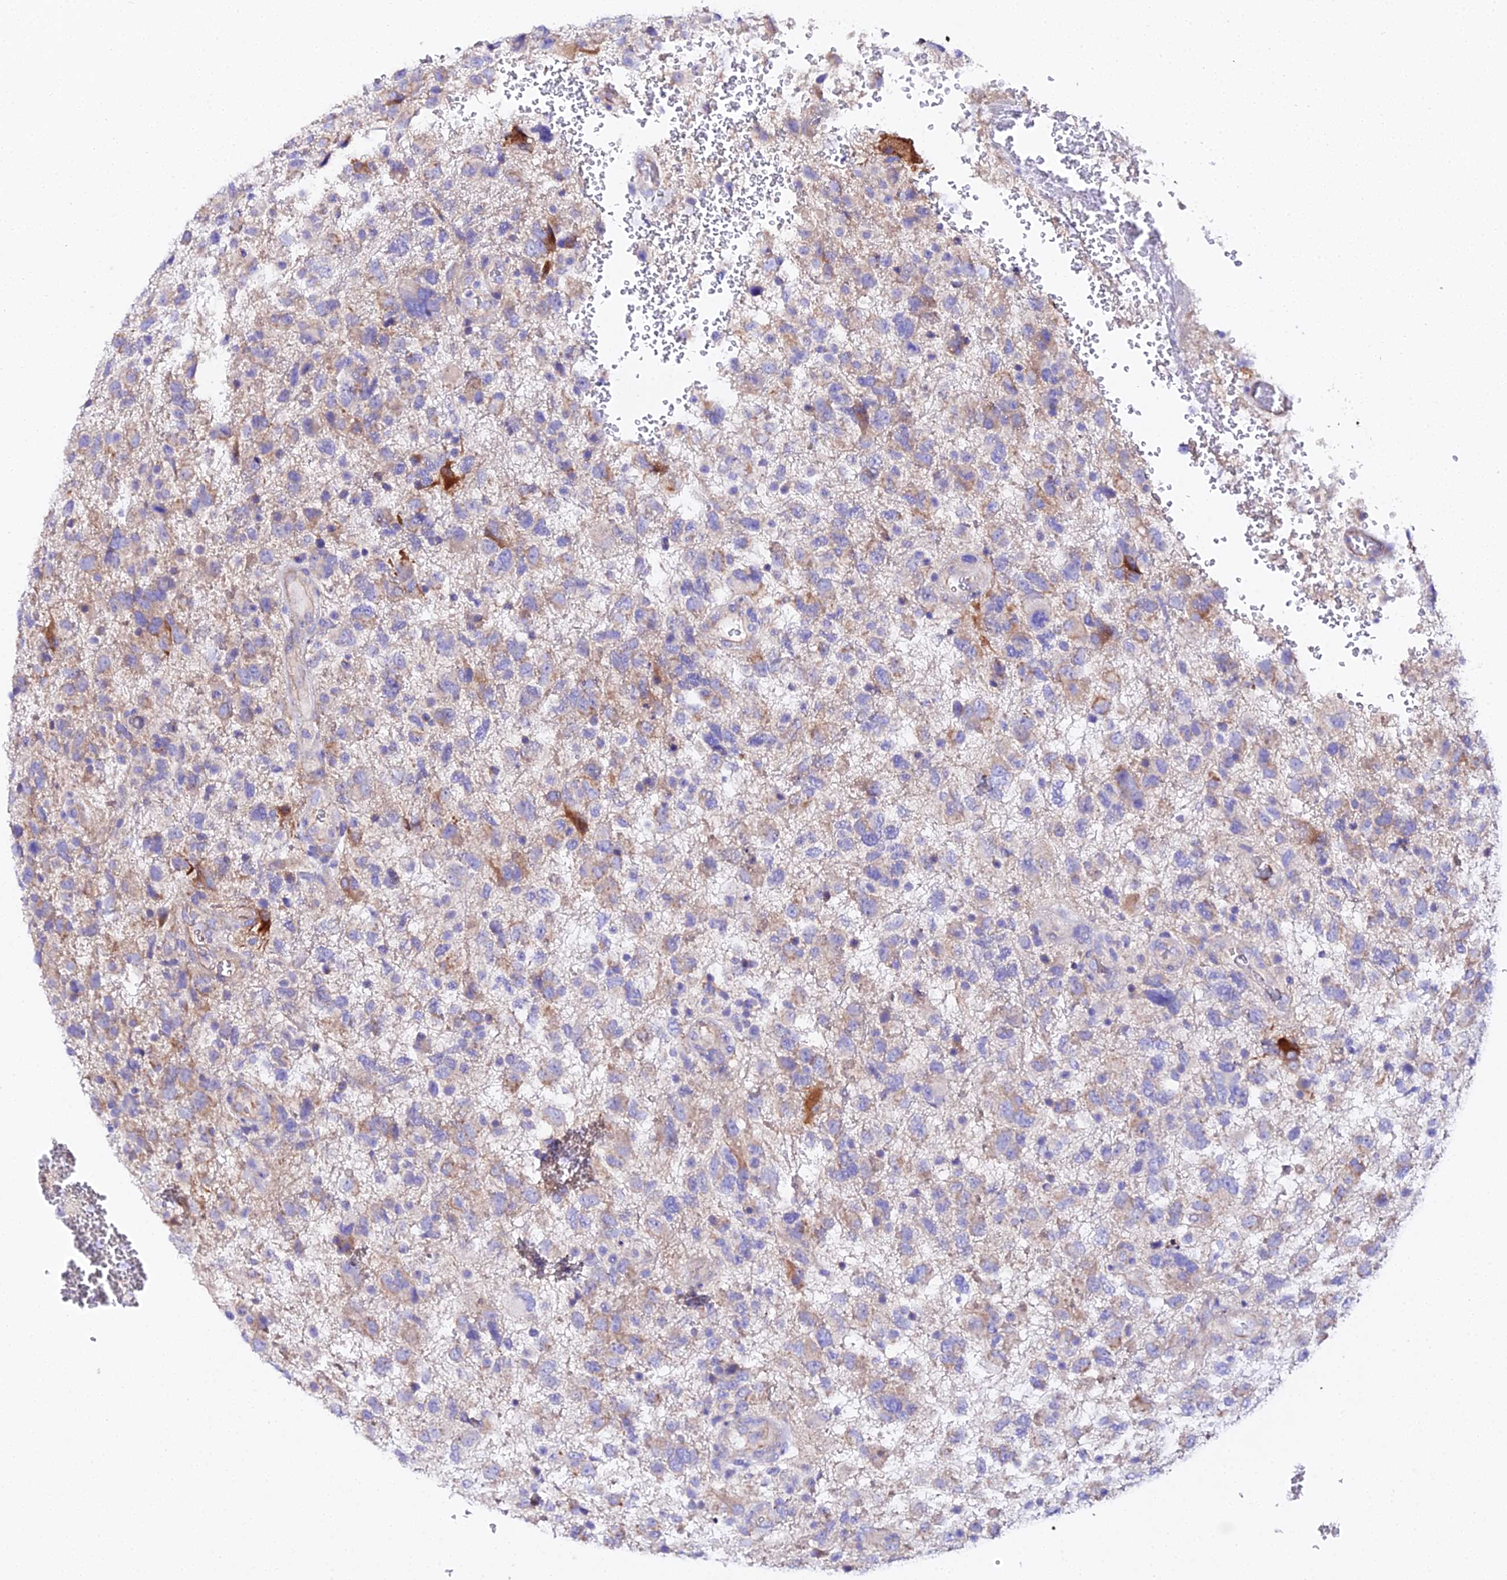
{"staining": {"intensity": "weak", "quantity": "<25%", "location": "cytoplasmic/membranous"}, "tissue": "glioma", "cell_type": "Tumor cells", "image_type": "cancer", "snomed": [{"axis": "morphology", "description": "Glioma, malignant, High grade"}, {"axis": "topography", "description": "Brain"}], "caption": "This micrograph is of glioma stained with IHC to label a protein in brown with the nuclei are counter-stained blue. There is no positivity in tumor cells.", "gene": "CFAP45", "patient": {"sex": "male", "age": 61}}